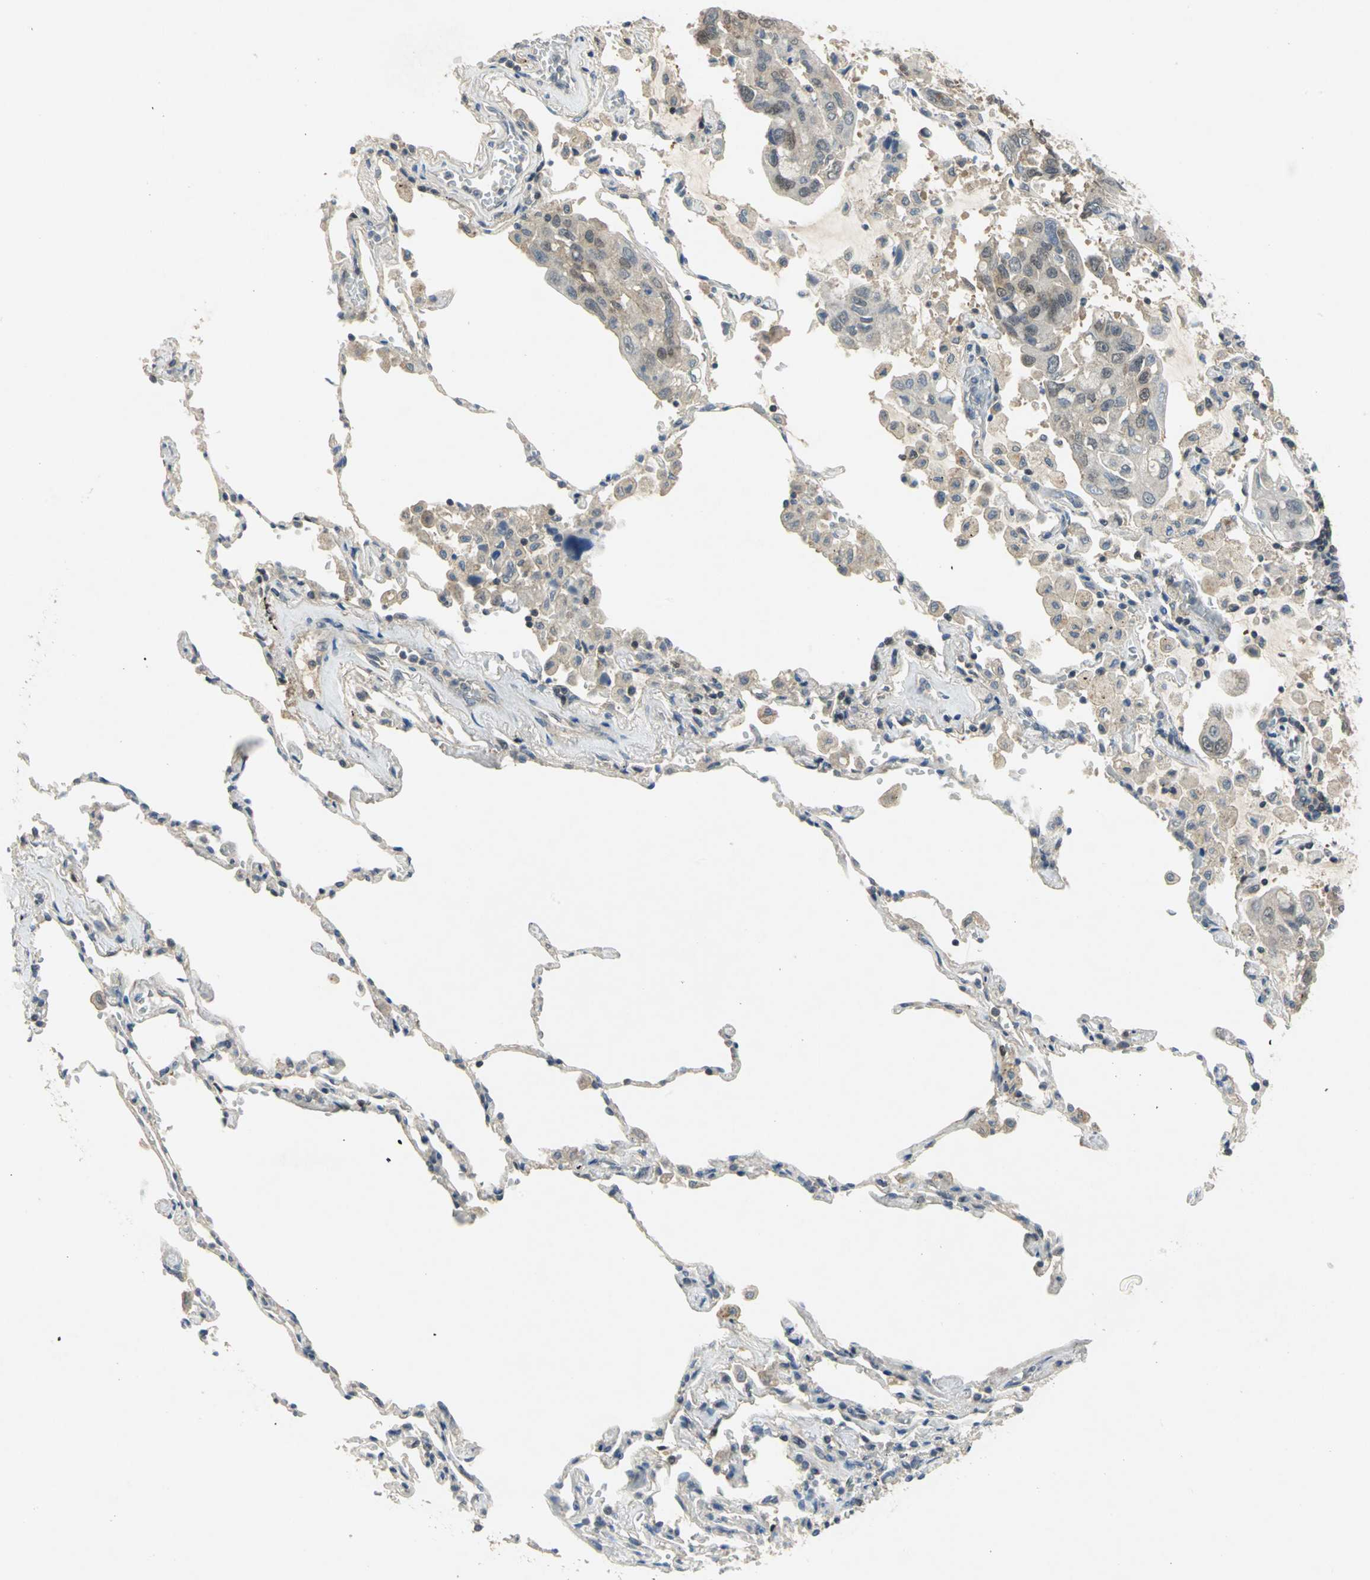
{"staining": {"intensity": "weak", "quantity": "25%-75%", "location": "cytoplasmic/membranous,nuclear"}, "tissue": "lung cancer", "cell_type": "Tumor cells", "image_type": "cancer", "snomed": [{"axis": "morphology", "description": "Adenocarcinoma, NOS"}, {"axis": "topography", "description": "Lung"}], "caption": "Adenocarcinoma (lung) stained for a protein shows weak cytoplasmic/membranous and nuclear positivity in tumor cells. (IHC, brightfield microscopy, high magnification).", "gene": "PPIA", "patient": {"sex": "male", "age": 64}}